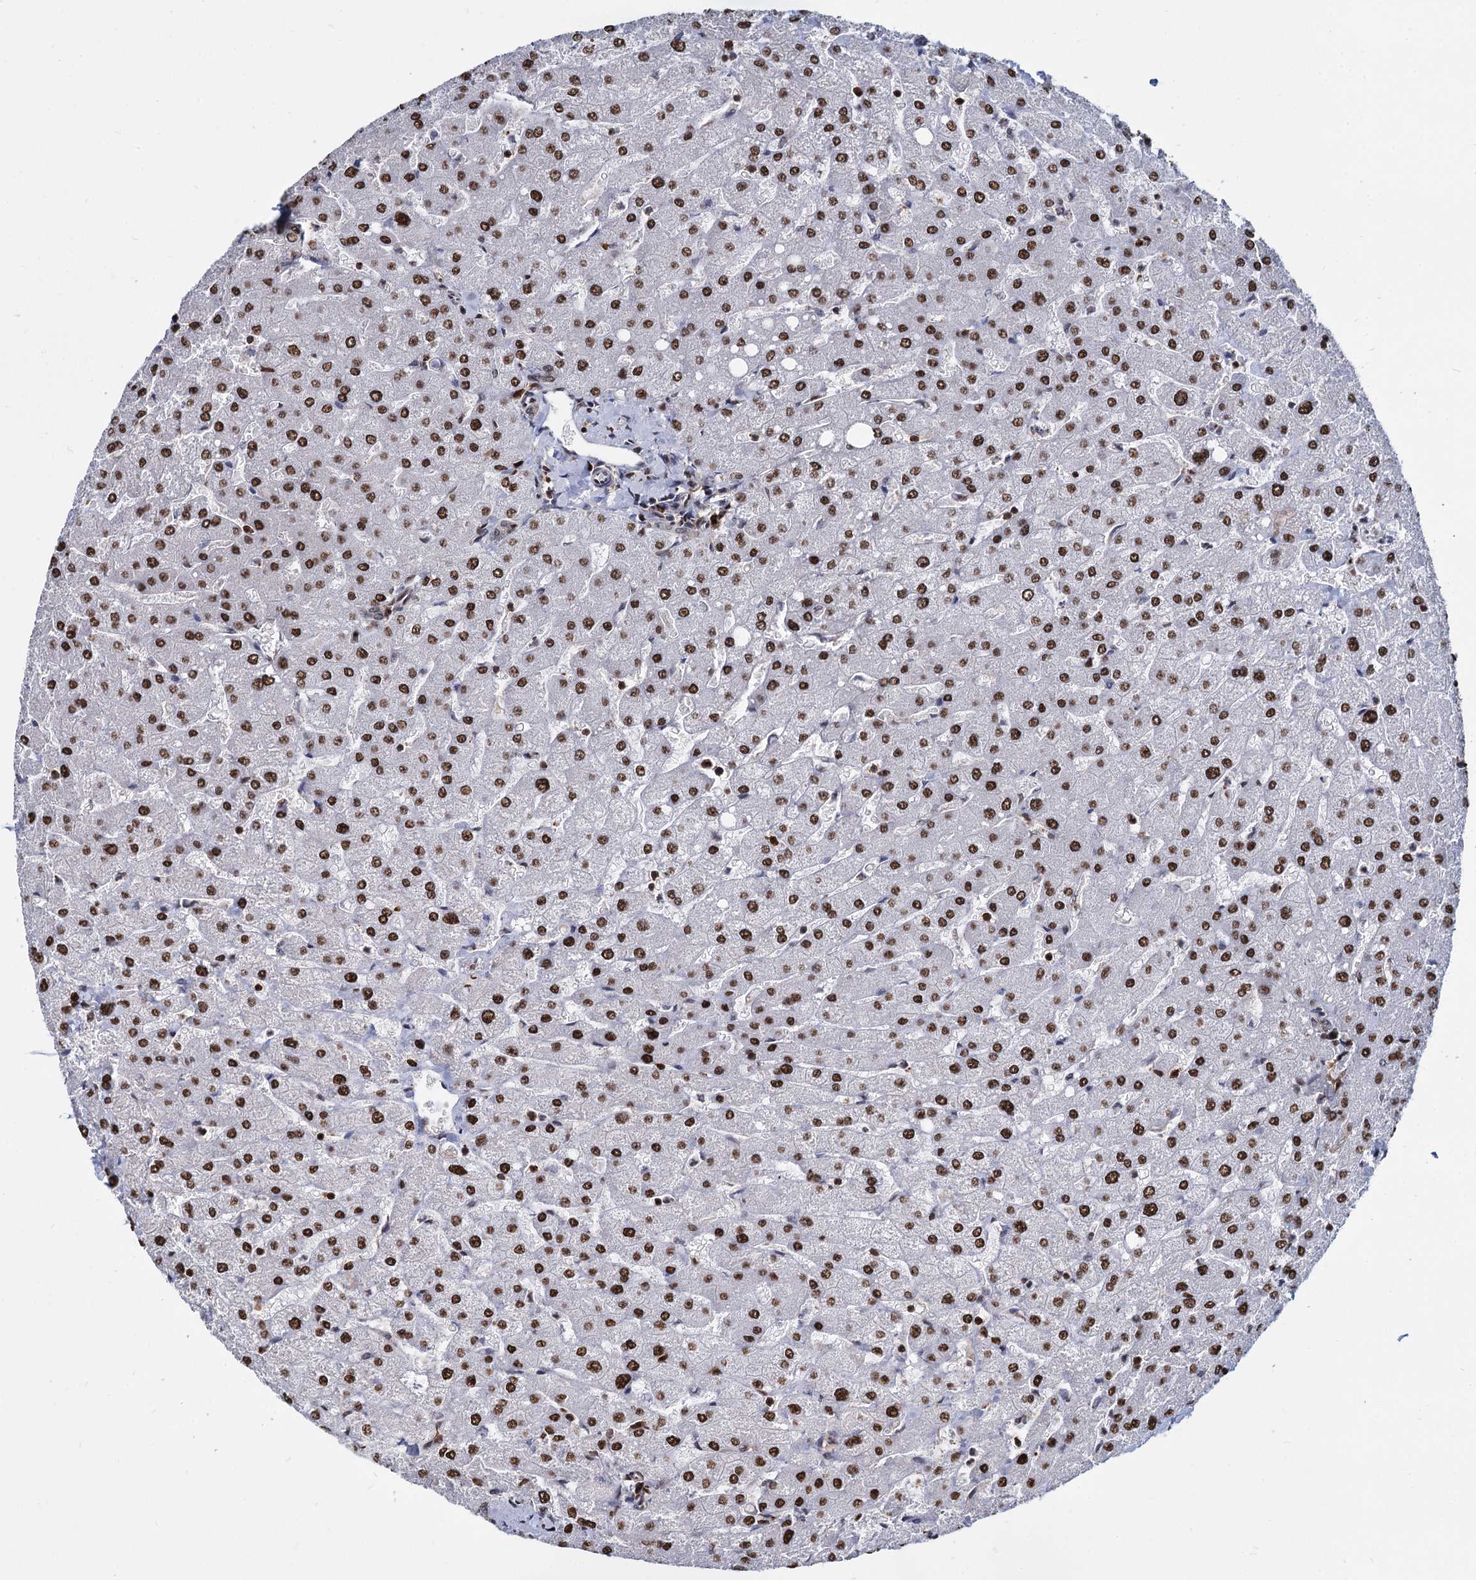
{"staining": {"intensity": "weak", "quantity": "25%-75%", "location": "nuclear"}, "tissue": "liver", "cell_type": "Cholangiocytes", "image_type": "normal", "snomed": [{"axis": "morphology", "description": "Normal tissue, NOS"}, {"axis": "topography", "description": "Liver"}], "caption": "IHC (DAB (3,3'-diaminobenzidine)) staining of unremarkable liver demonstrates weak nuclear protein staining in approximately 25%-75% of cholangiocytes.", "gene": "DCPS", "patient": {"sex": "male", "age": 55}}